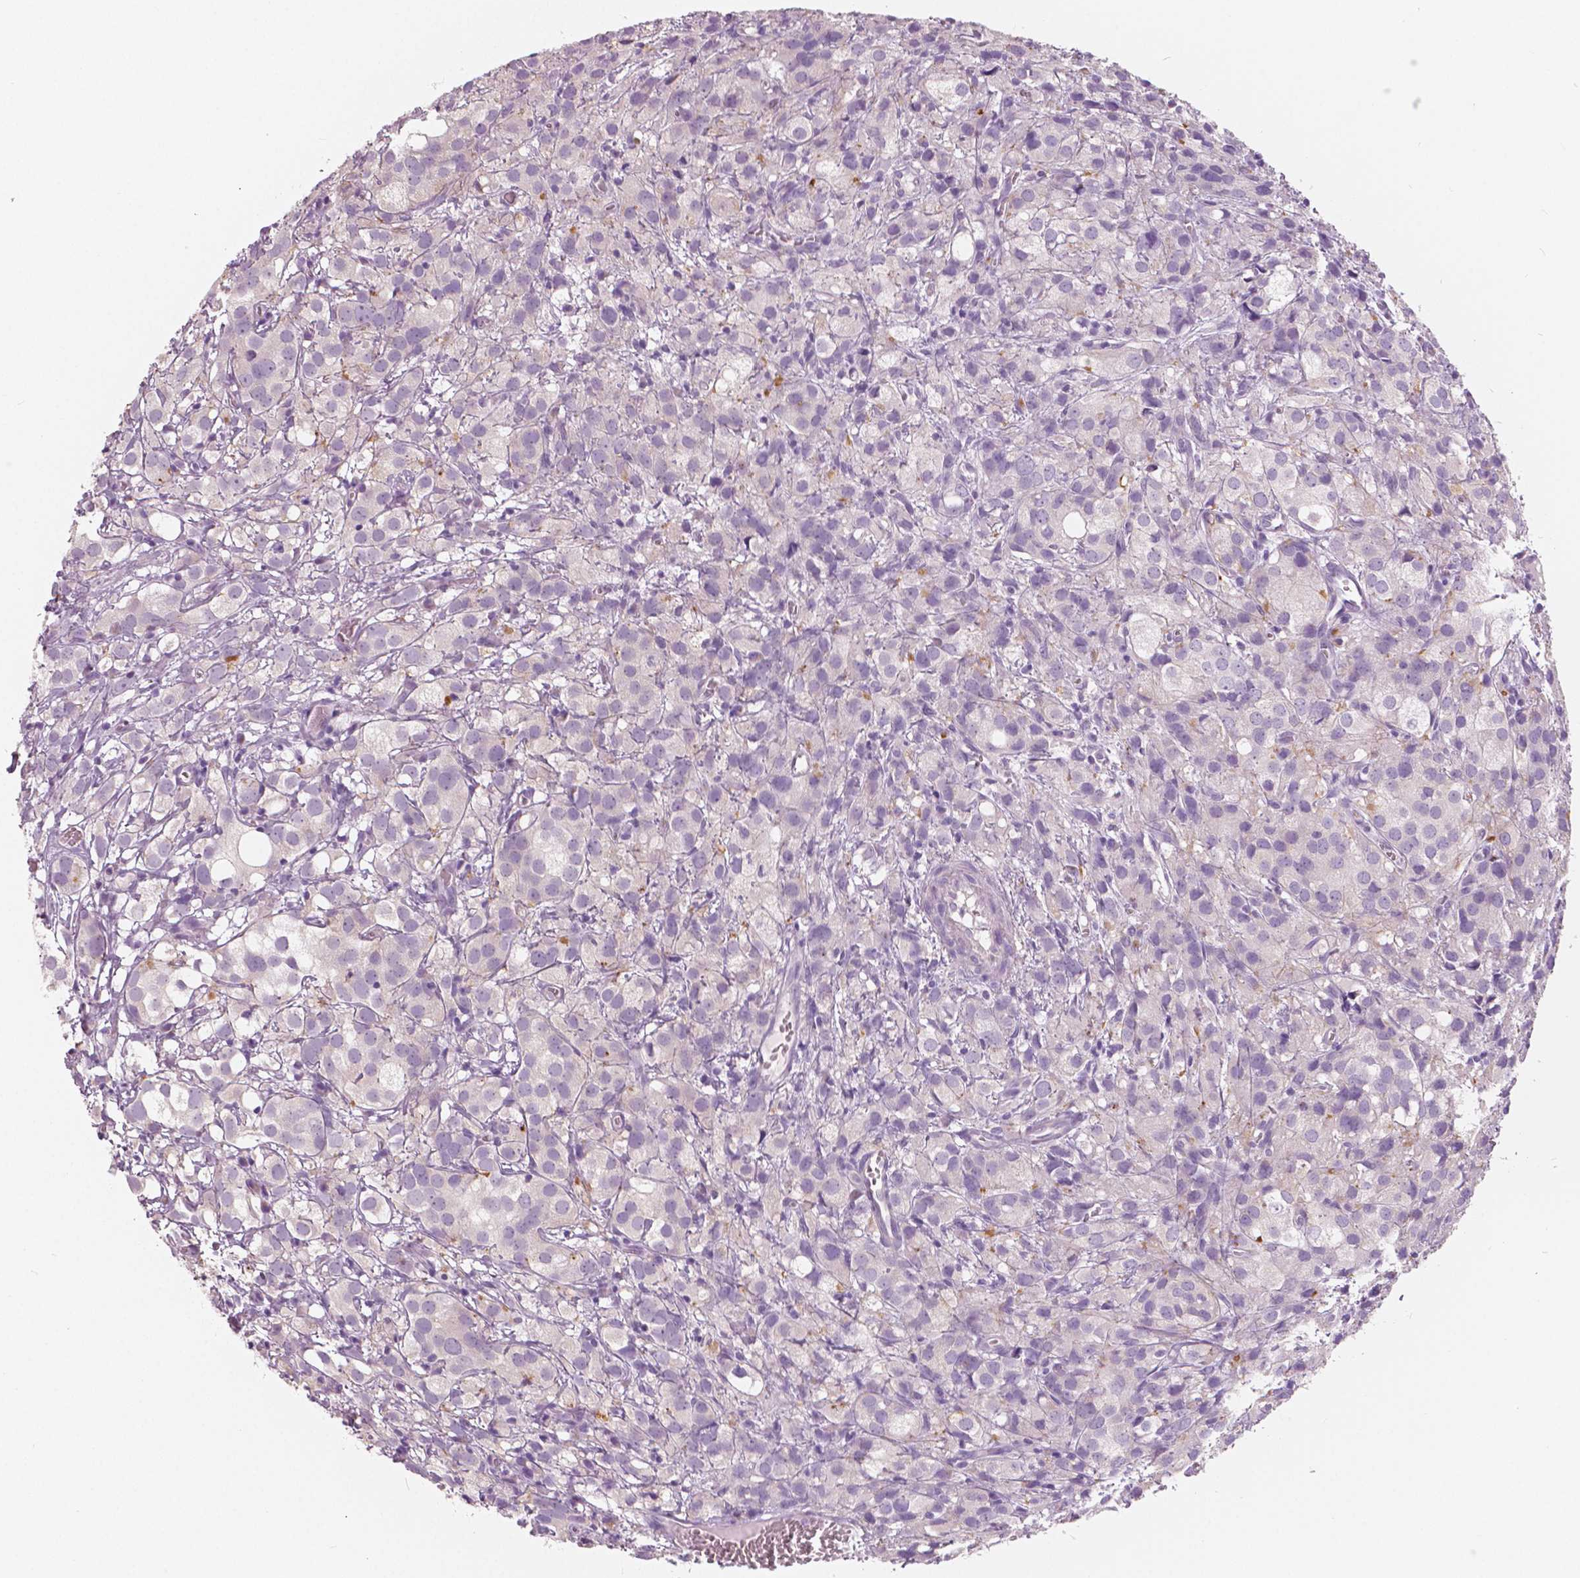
{"staining": {"intensity": "negative", "quantity": "none", "location": "none"}, "tissue": "prostate cancer", "cell_type": "Tumor cells", "image_type": "cancer", "snomed": [{"axis": "morphology", "description": "Adenocarcinoma, High grade"}, {"axis": "topography", "description": "Prostate"}], "caption": "IHC photomicrograph of human prostate cancer (high-grade adenocarcinoma) stained for a protein (brown), which exhibits no staining in tumor cells.", "gene": "A4GNT", "patient": {"sex": "male", "age": 86}}